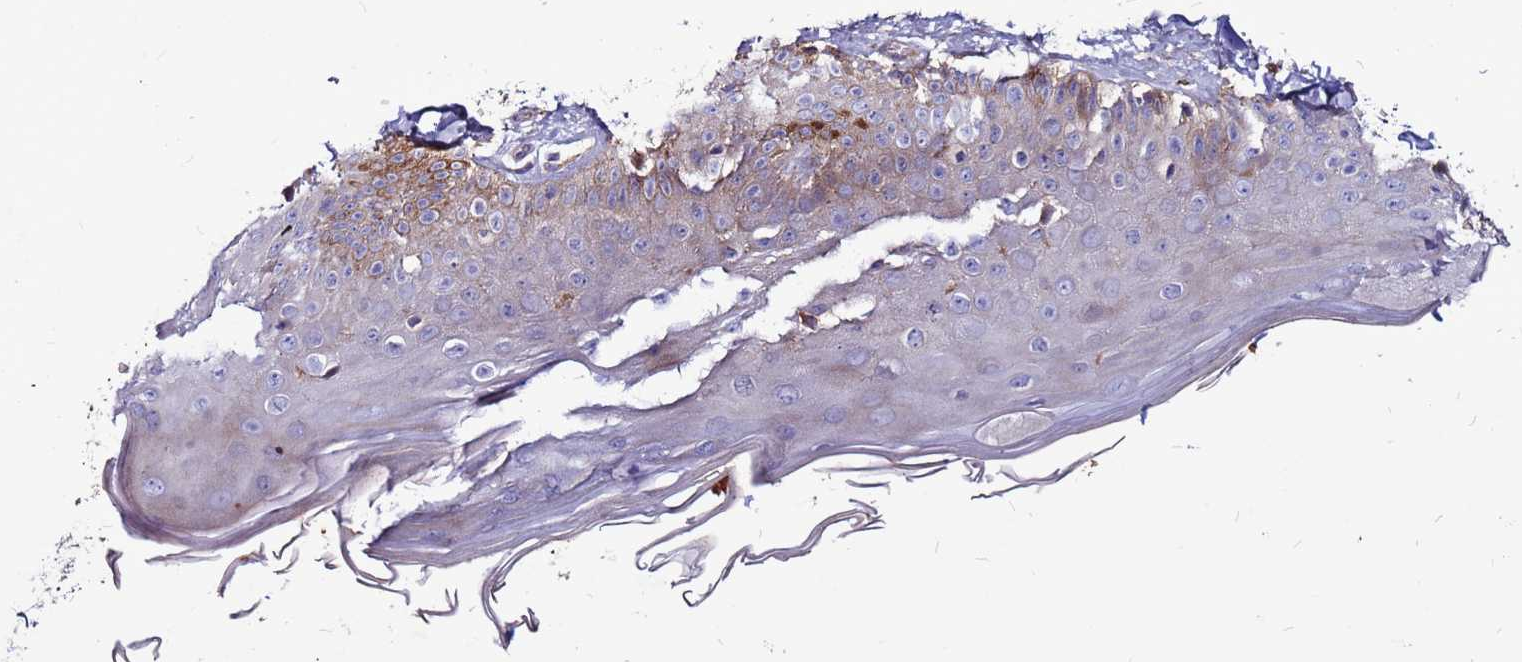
{"staining": {"intensity": "moderate", "quantity": ">75%", "location": "cytoplasmic/membranous"}, "tissue": "skin", "cell_type": "Fibroblasts", "image_type": "normal", "snomed": [{"axis": "morphology", "description": "Normal tissue, NOS"}, {"axis": "topography", "description": "Skin"}], "caption": "Moderate cytoplasmic/membranous positivity is seen in approximately >75% of fibroblasts in normal skin. (Stains: DAB in brown, nuclei in blue, Microscopy: brightfield microscopy at high magnification).", "gene": "GPN3", "patient": {"sex": "male", "age": 52}}